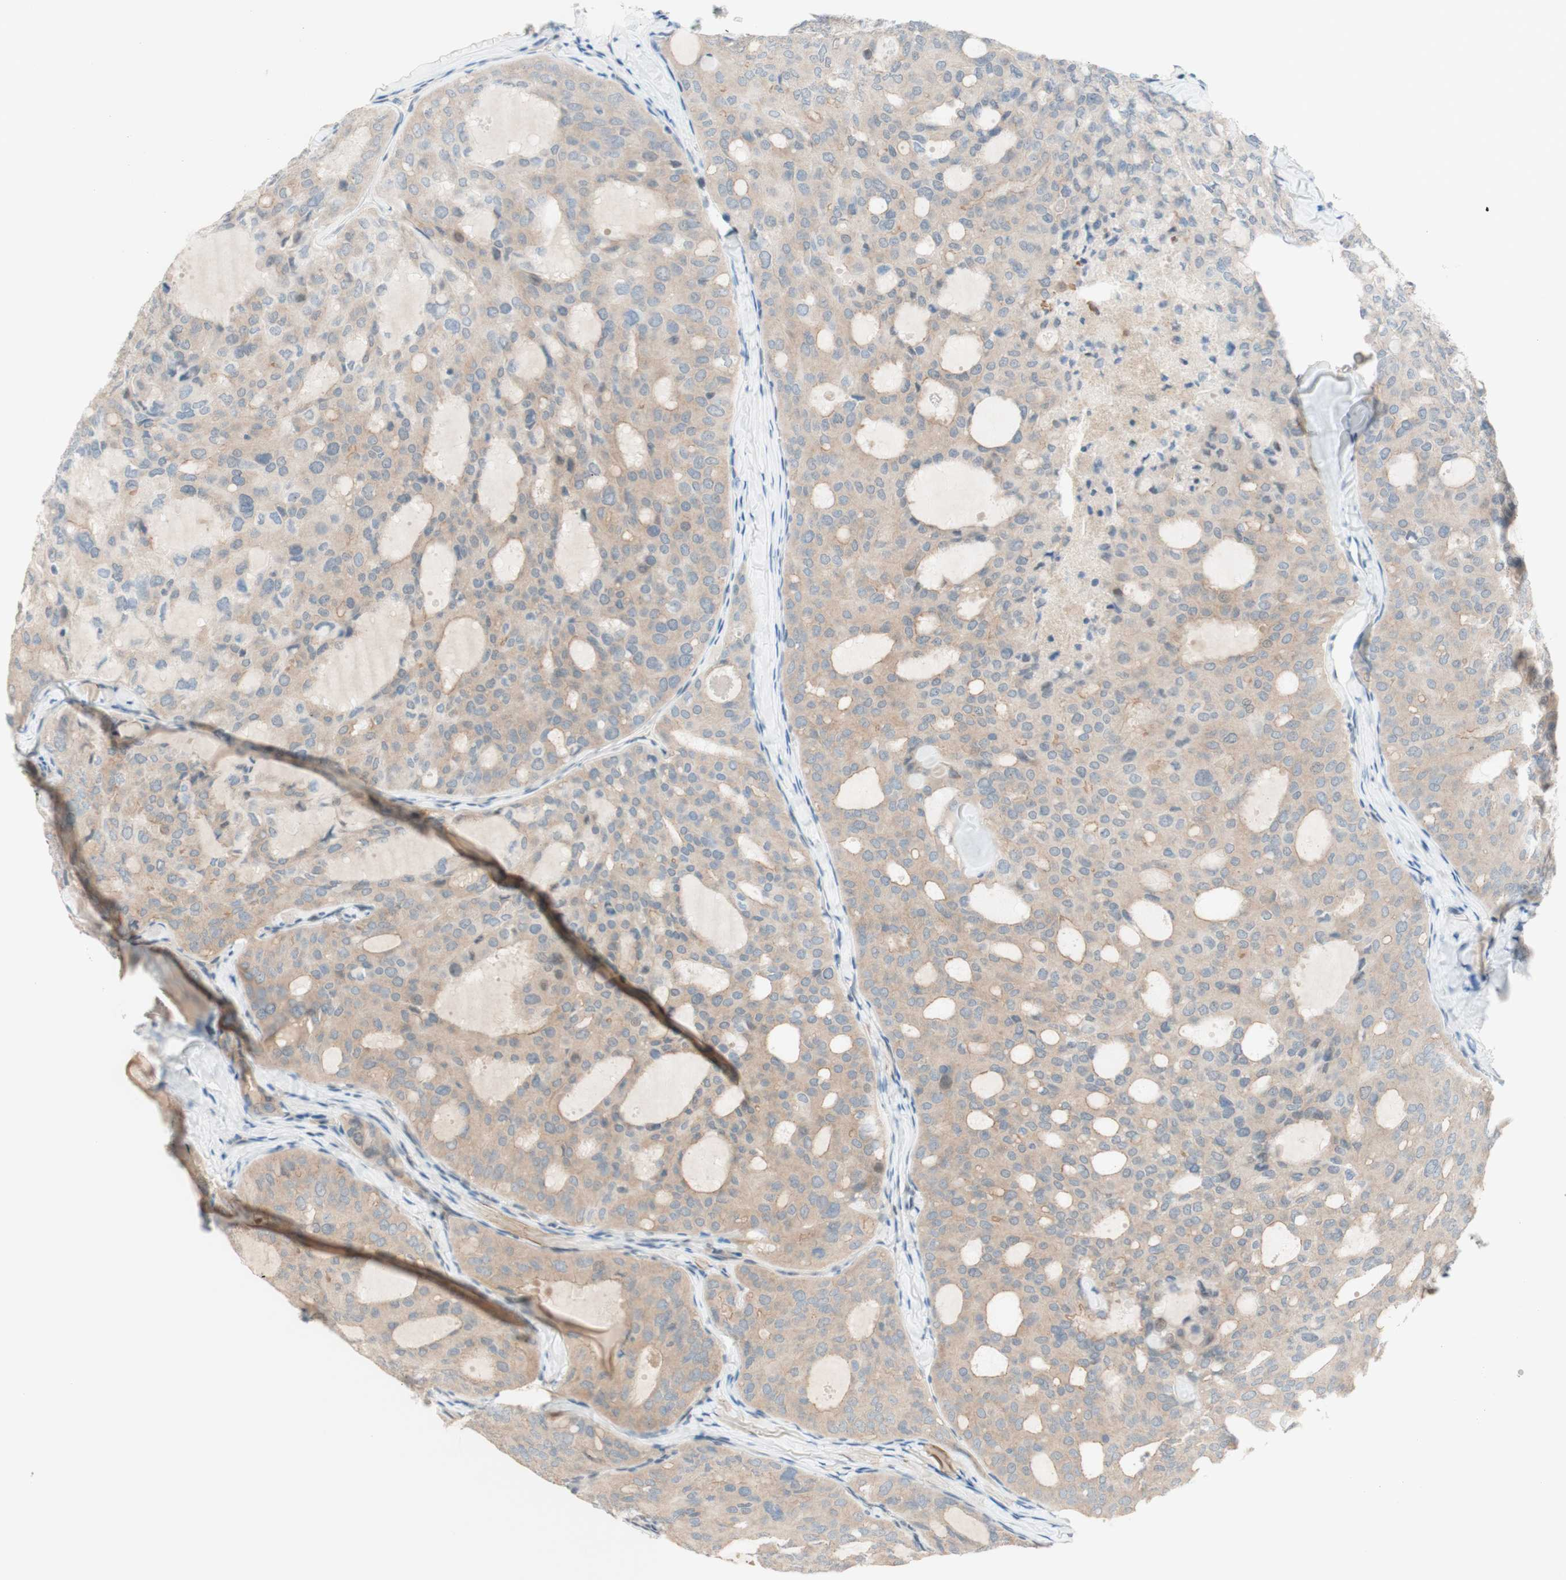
{"staining": {"intensity": "weak", "quantity": "25%-75%", "location": "cytoplasmic/membranous"}, "tissue": "thyroid cancer", "cell_type": "Tumor cells", "image_type": "cancer", "snomed": [{"axis": "morphology", "description": "Follicular adenoma carcinoma, NOS"}, {"axis": "topography", "description": "Thyroid gland"}], "caption": "High-magnification brightfield microscopy of thyroid follicular adenoma carcinoma stained with DAB (brown) and counterstained with hematoxylin (blue). tumor cells exhibit weak cytoplasmic/membranous expression is present in about25%-75% of cells.", "gene": "JPH1", "patient": {"sex": "male", "age": 75}}